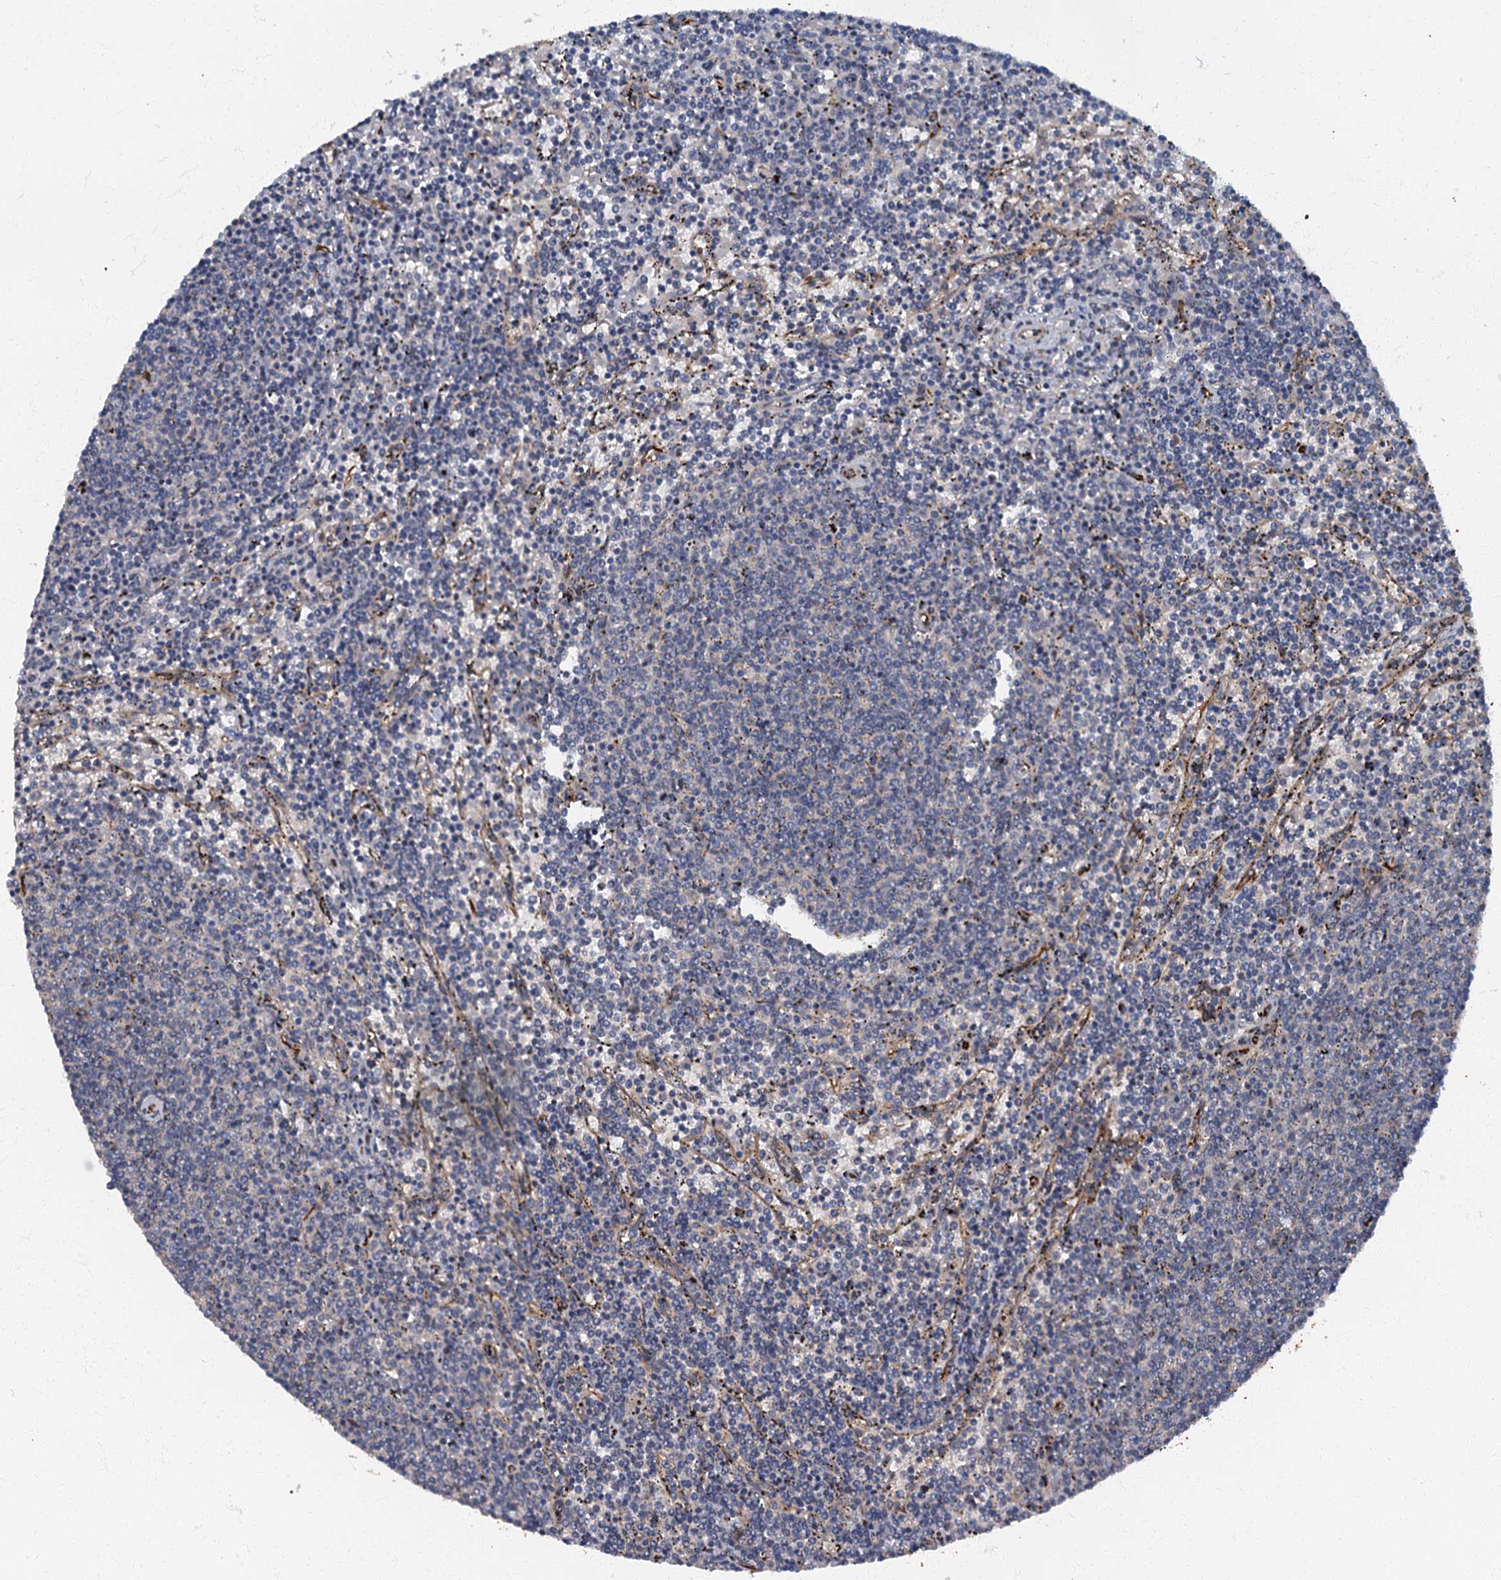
{"staining": {"intensity": "negative", "quantity": "none", "location": "none"}, "tissue": "lymphoma", "cell_type": "Tumor cells", "image_type": "cancer", "snomed": [{"axis": "morphology", "description": "Malignant lymphoma, non-Hodgkin's type, Low grade"}, {"axis": "topography", "description": "Spleen"}], "caption": "Low-grade malignant lymphoma, non-Hodgkin's type was stained to show a protein in brown. There is no significant positivity in tumor cells.", "gene": "ARL11", "patient": {"sex": "female", "age": 50}}